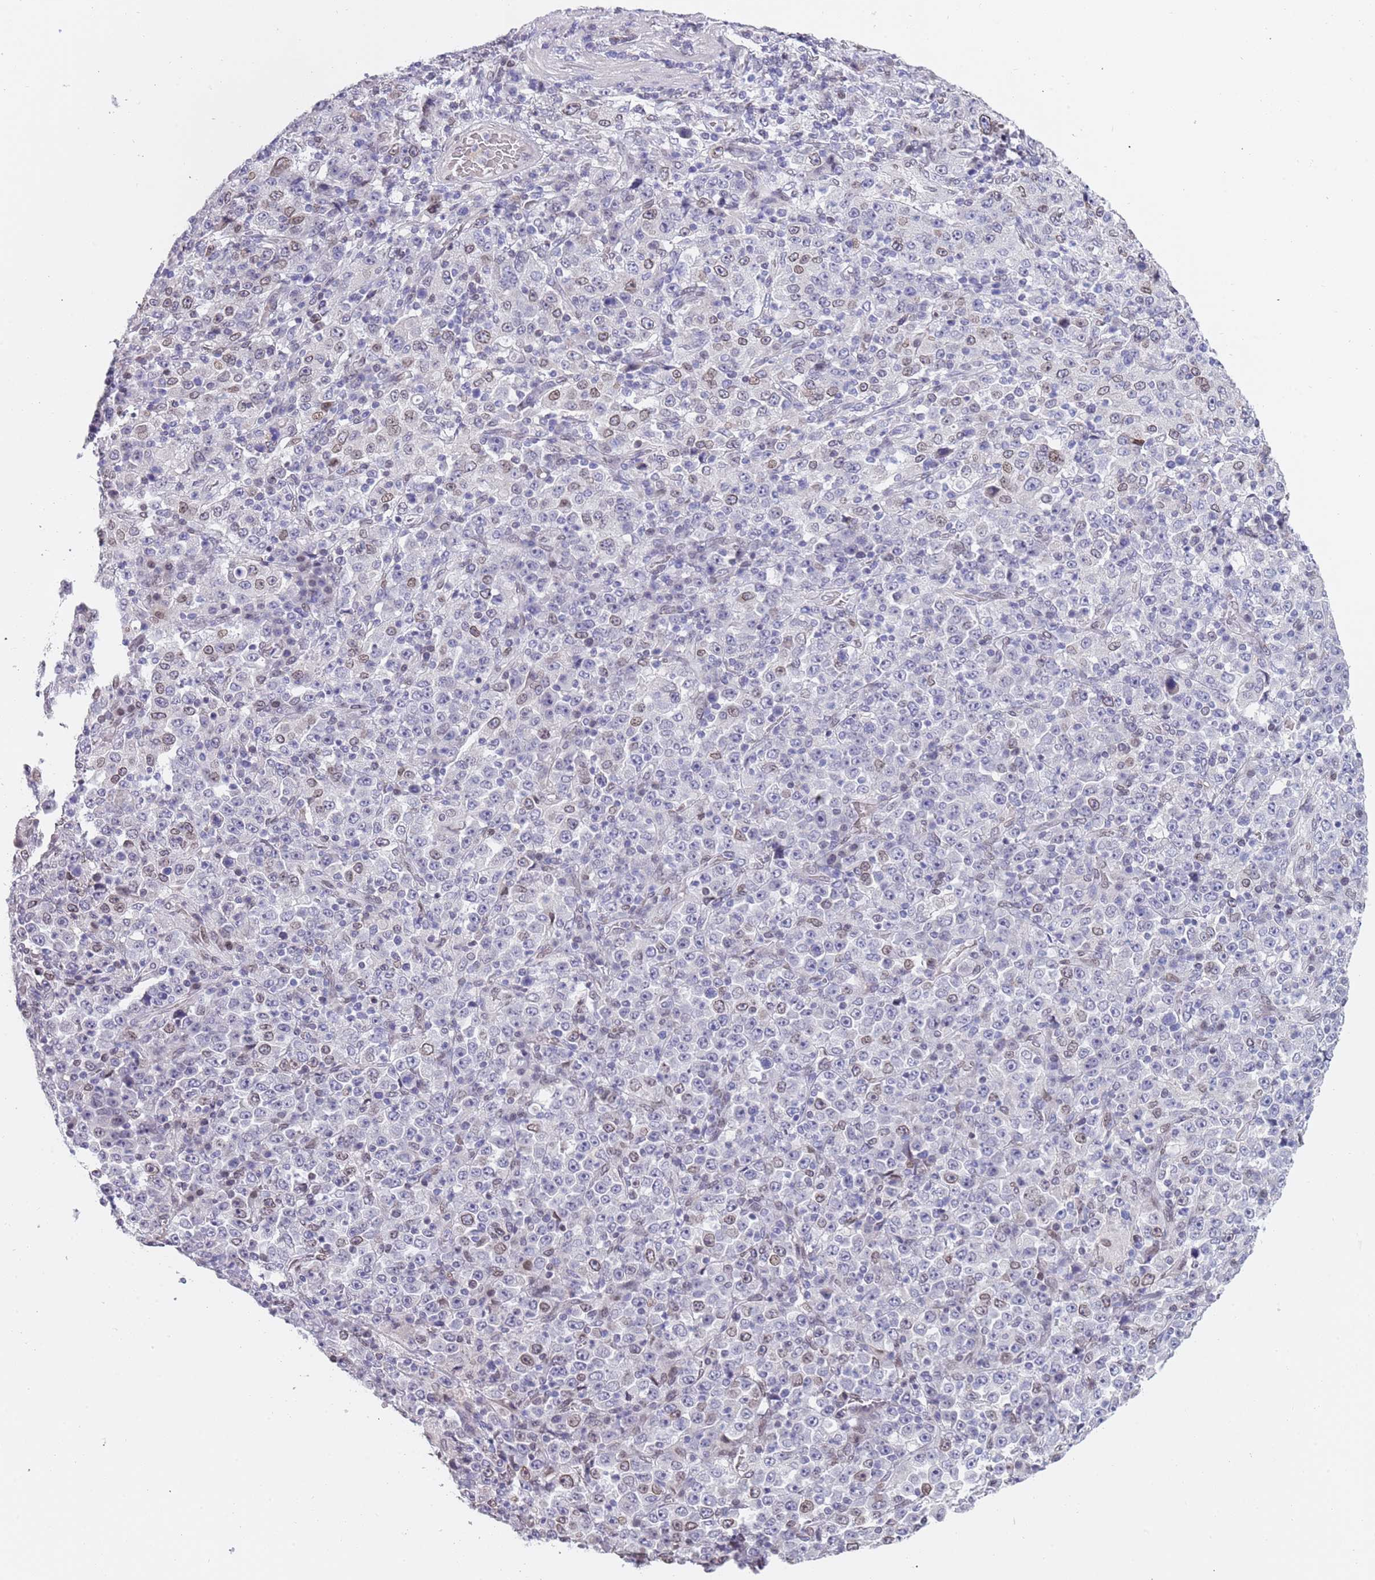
{"staining": {"intensity": "weak", "quantity": "<25%", "location": "cytoplasmic/membranous,nuclear"}, "tissue": "stomach cancer", "cell_type": "Tumor cells", "image_type": "cancer", "snomed": [{"axis": "morphology", "description": "Normal tissue, NOS"}, {"axis": "morphology", "description": "Adenocarcinoma, NOS"}, {"axis": "topography", "description": "Stomach, upper"}, {"axis": "topography", "description": "Stomach"}], "caption": "Tumor cells are negative for brown protein staining in stomach adenocarcinoma.", "gene": "KLHDC2", "patient": {"sex": "male", "age": 59}}